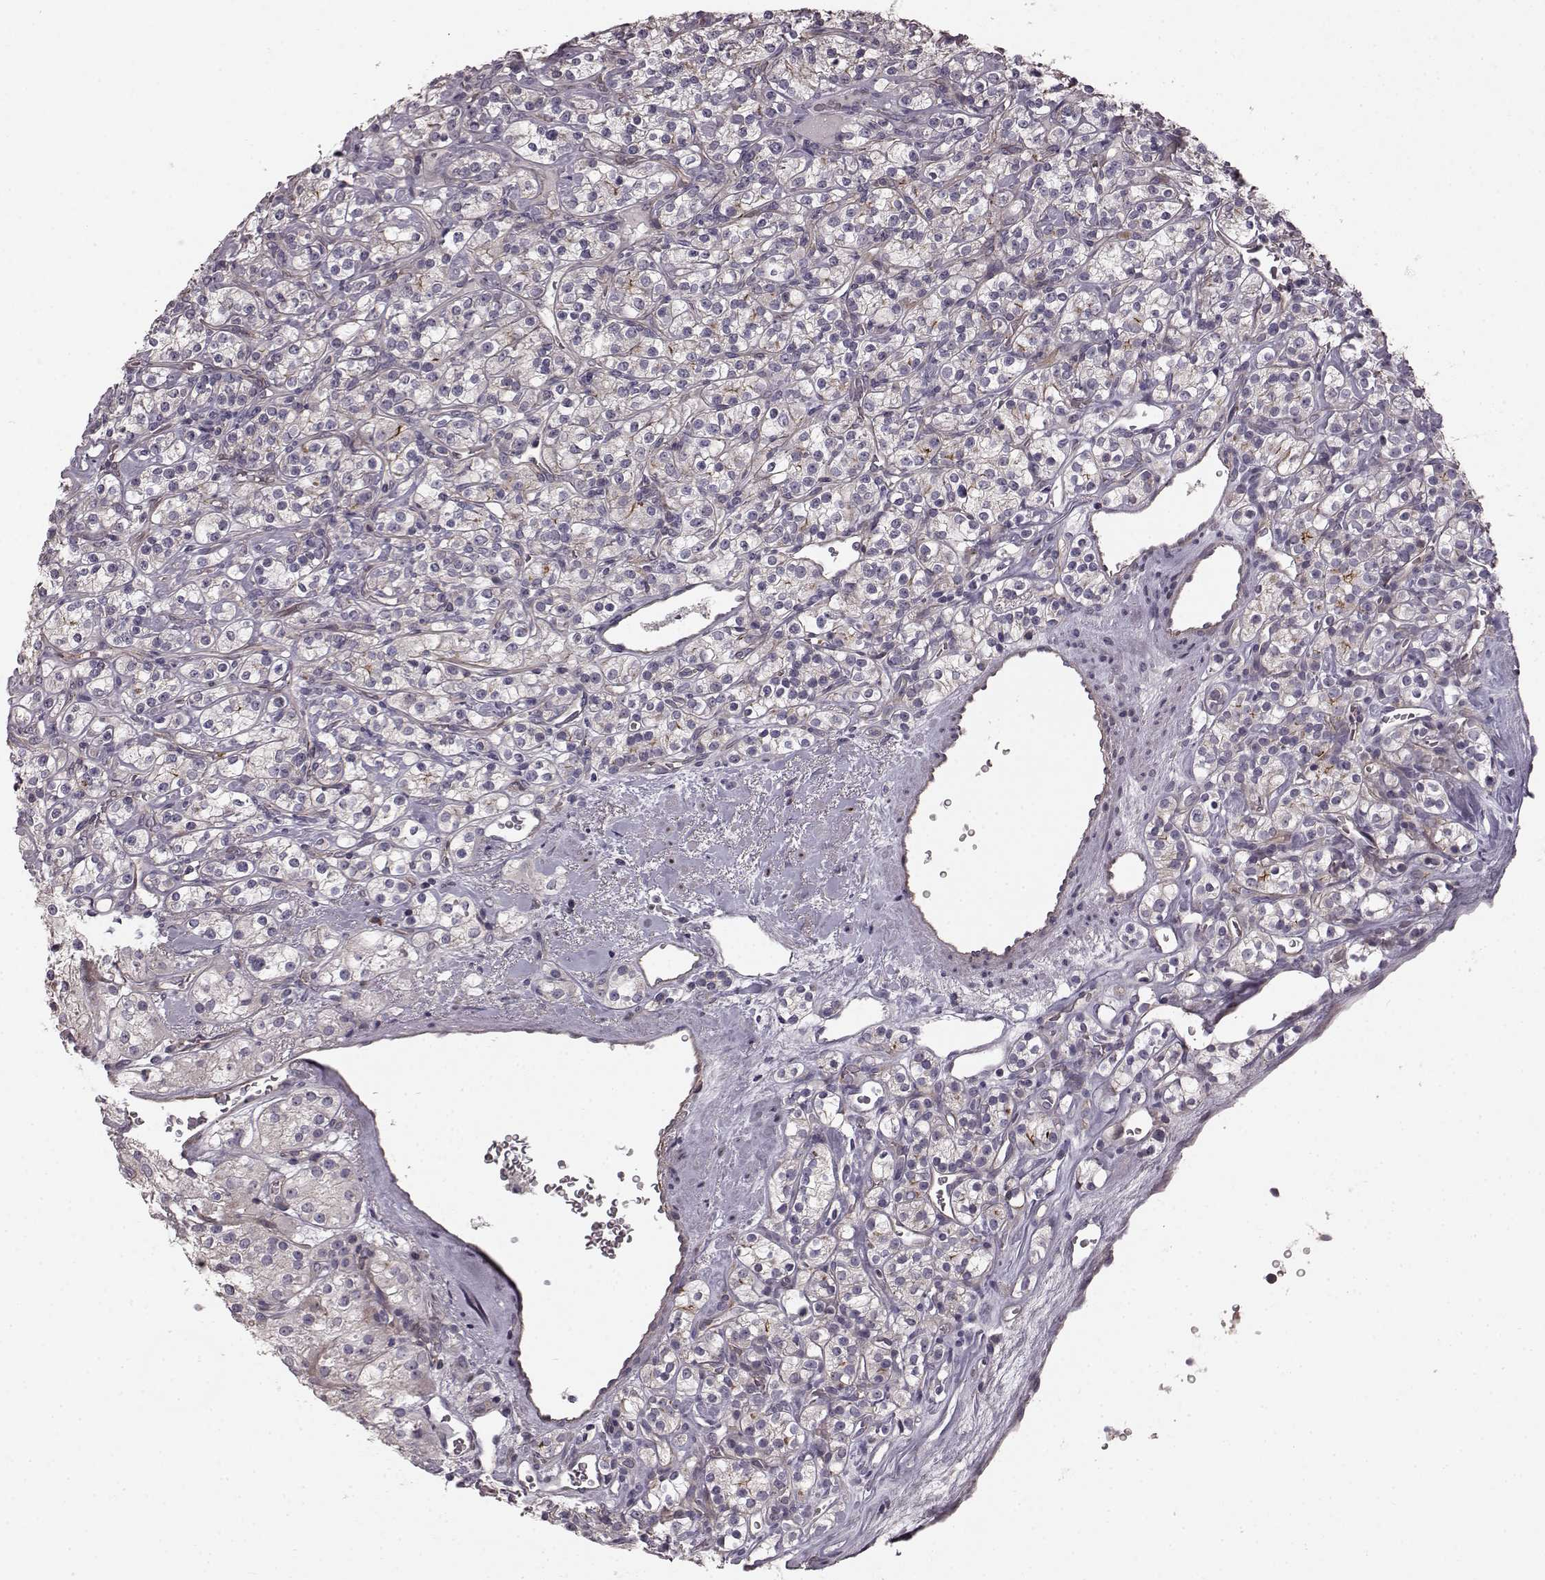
{"staining": {"intensity": "negative", "quantity": "none", "location": "none"}, "tissue": "renal cancer", "cell_type": "Tumor cells", "image_type": "cancer", "snomed": [{"axis": "morphology", "description": "Adenocarcinoma, NOS"}, {"axis": "topography", "description": "Kidney"}], "caption": "Immunohistochemistry of human renal adenocarcinoma shows no positivity in tumor cells.", "gene": "SLC22A18", "patient": {"sex": "male", "age": 77}}